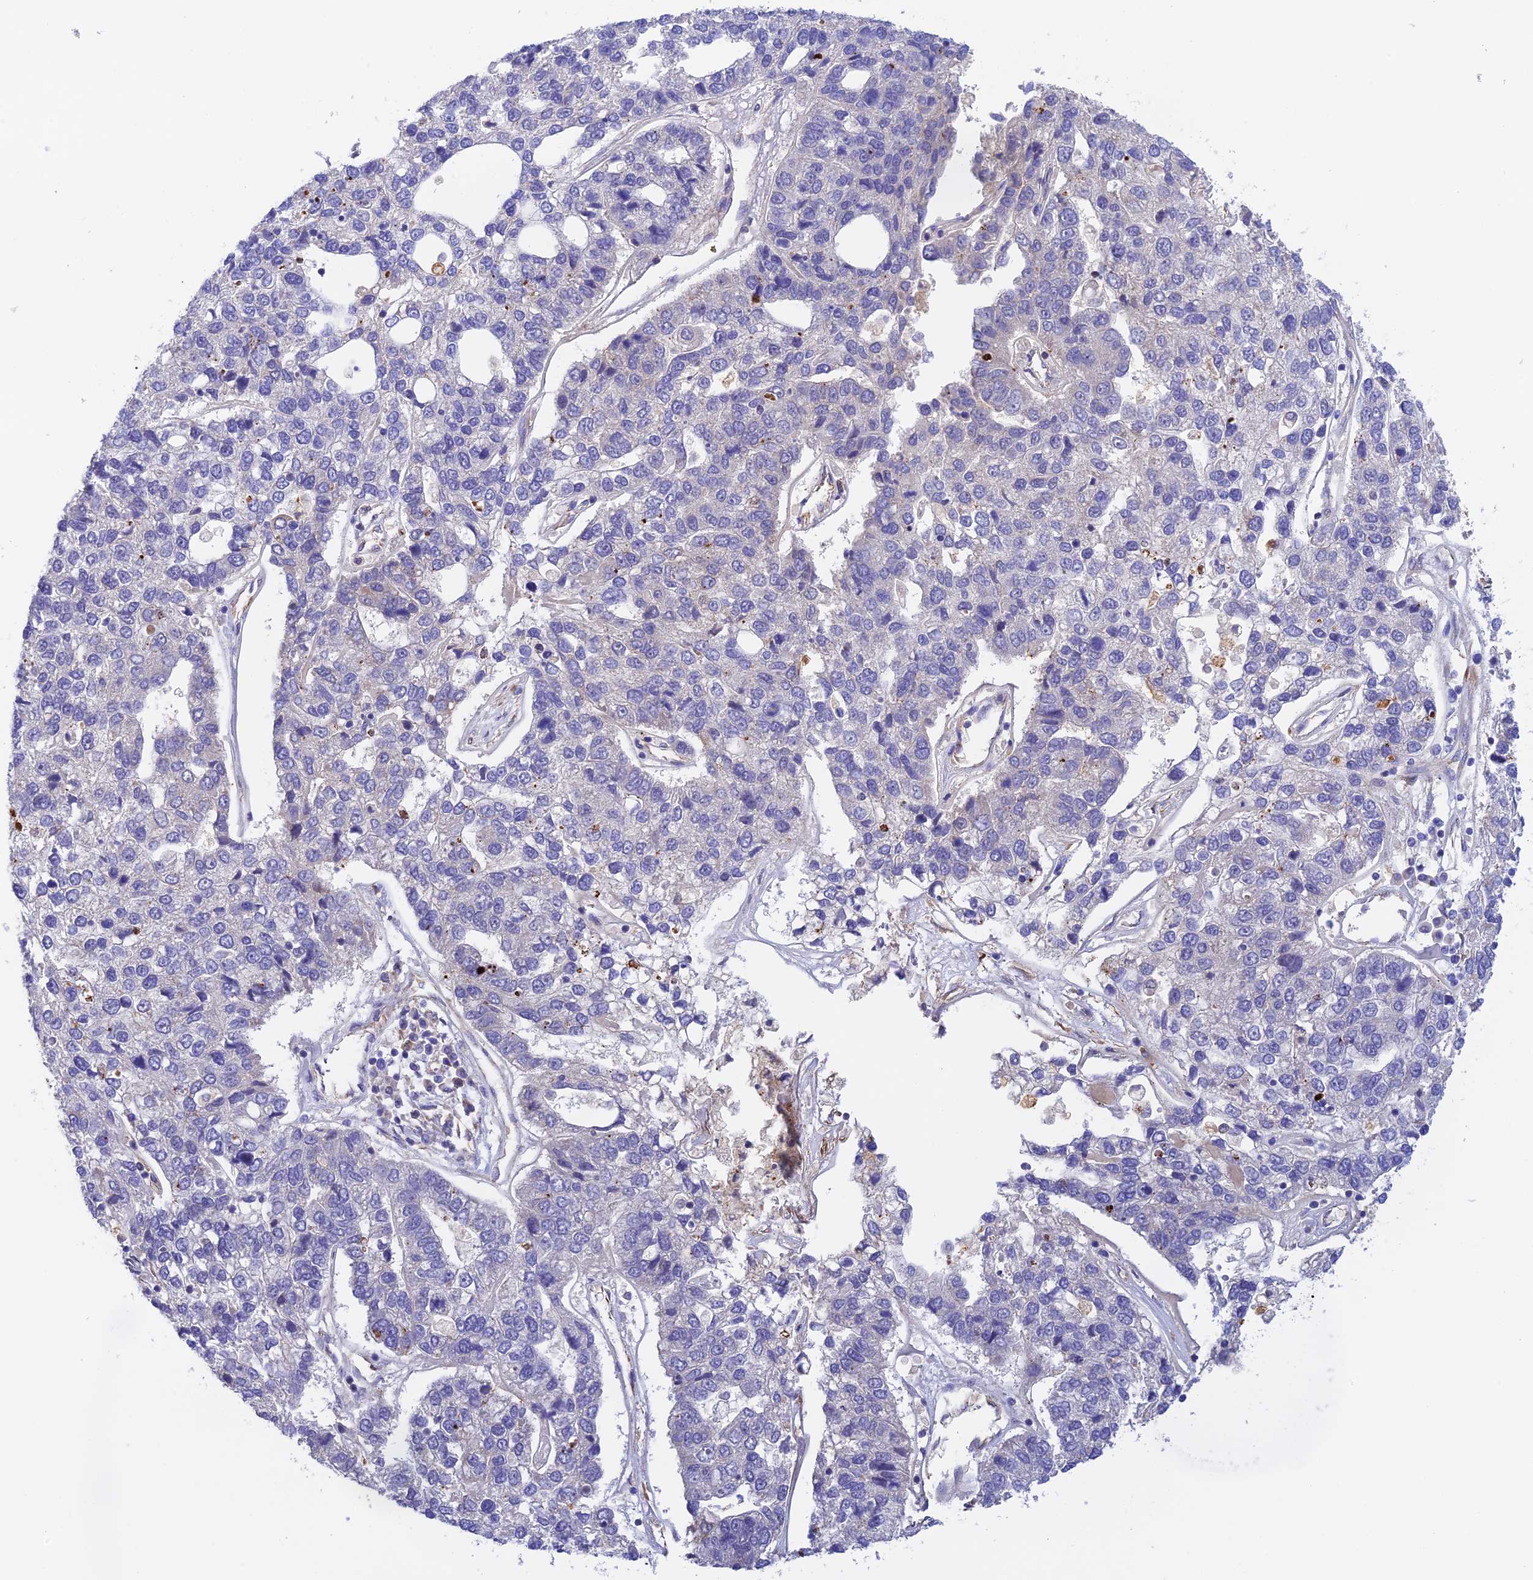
{"staining": {"intensity": "negative", "quantity": "none", "location": "none"}, "tissue": "pancreatic cancer", "cell_type": "Tumor cells", "image_type": "cancer", "snomed": [{"axis": "morphology", "description": "Adenocarcinoma, NOS"}, {"axis": "topography", "description": "Pancreas"}], "caption": "Protein analysis of adenocarcinoma (pancreatic) demonstrates no significant expression in tumor cells. Nuclei are stained in blue.", "gene": "RANBP6", "patient": {"sex": "female", "age": 61}}